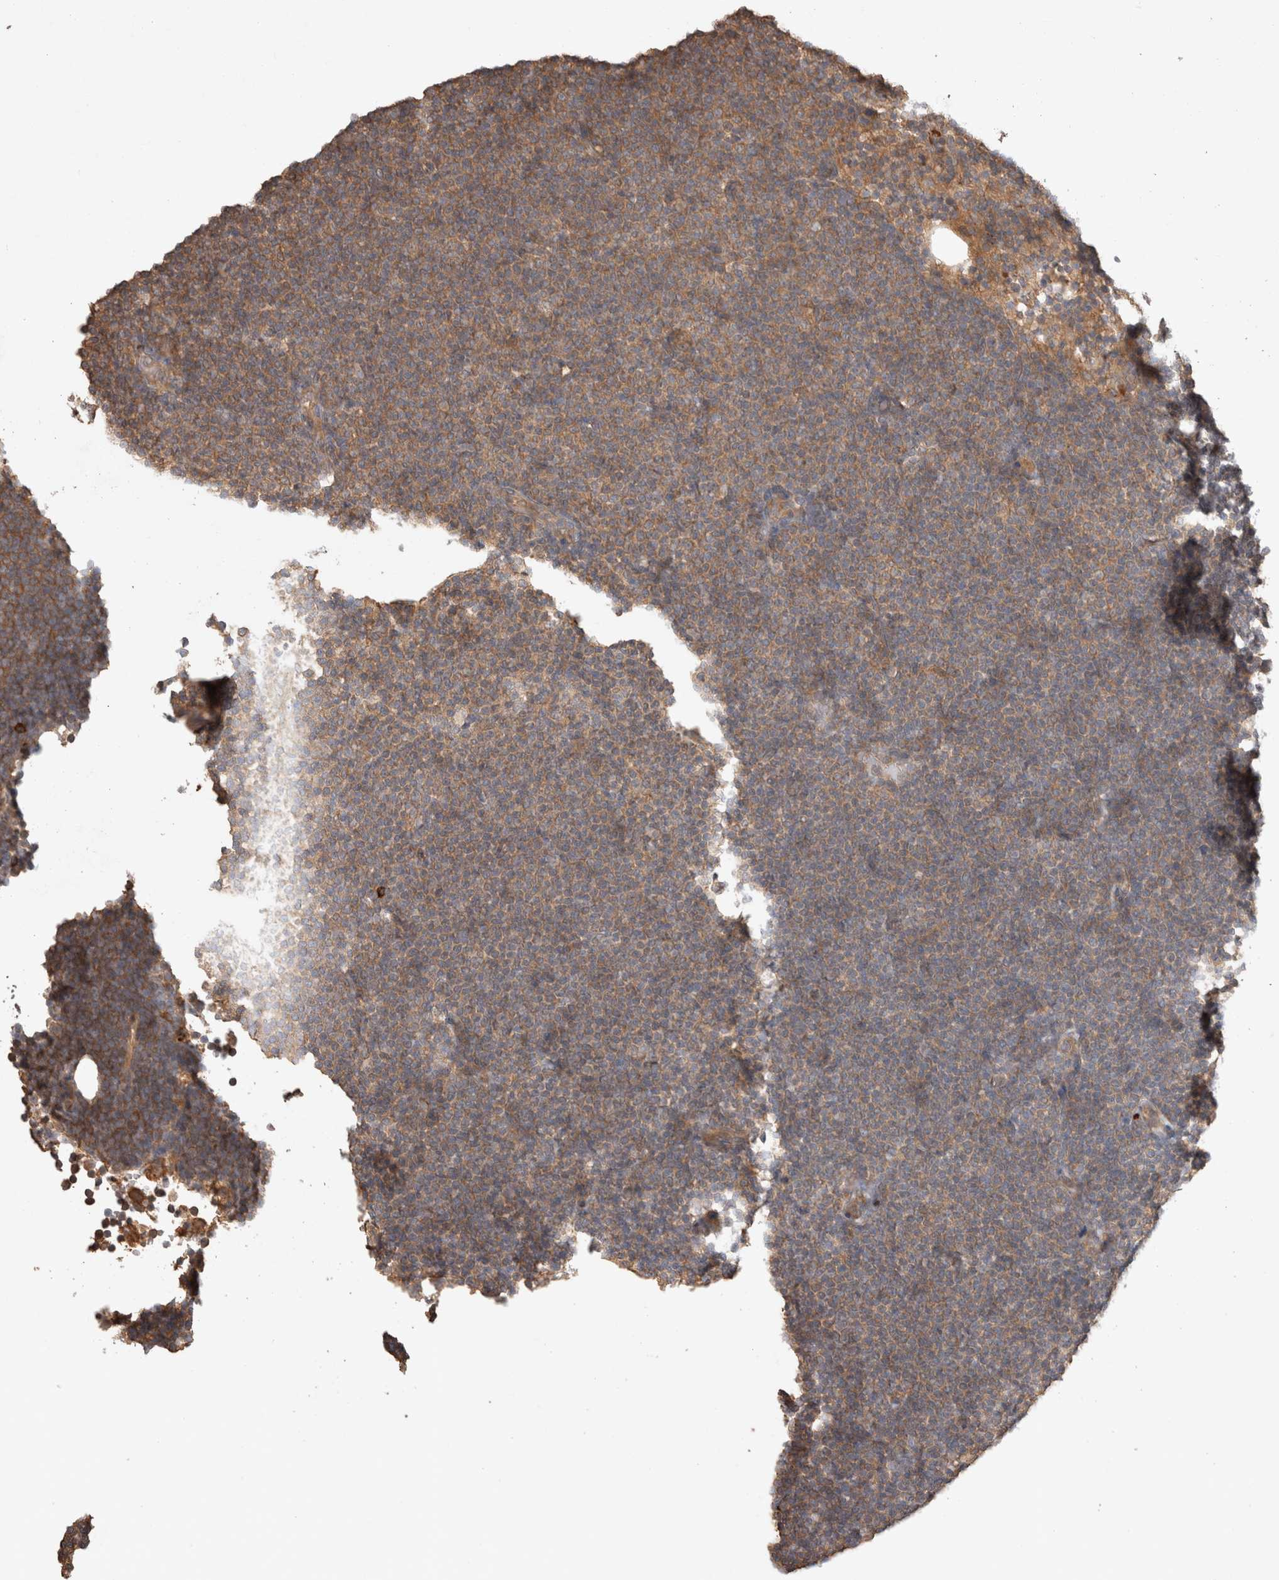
{"staining": {"intensity": "moderate", "quantity": "<25%", "location": "cytoplasmic/membranous"}, "tissue": "lymphoma", "cell_type": "Tumor cells", "image_type": "cancer", "snomed": [{"axis": "morphology", "description": "Malignant lymphoma, non-Hodgkin's type, Low grade"}, {"axis": "topography", "description": "Lymph node"}], "caption": "A low amount of moderate cytoplasmic/membranous expression is seen in about <25% of tumor cells in lymphoma tissue.", "gene": "HROB", "patient": {"sex": "female", "age": 53}}